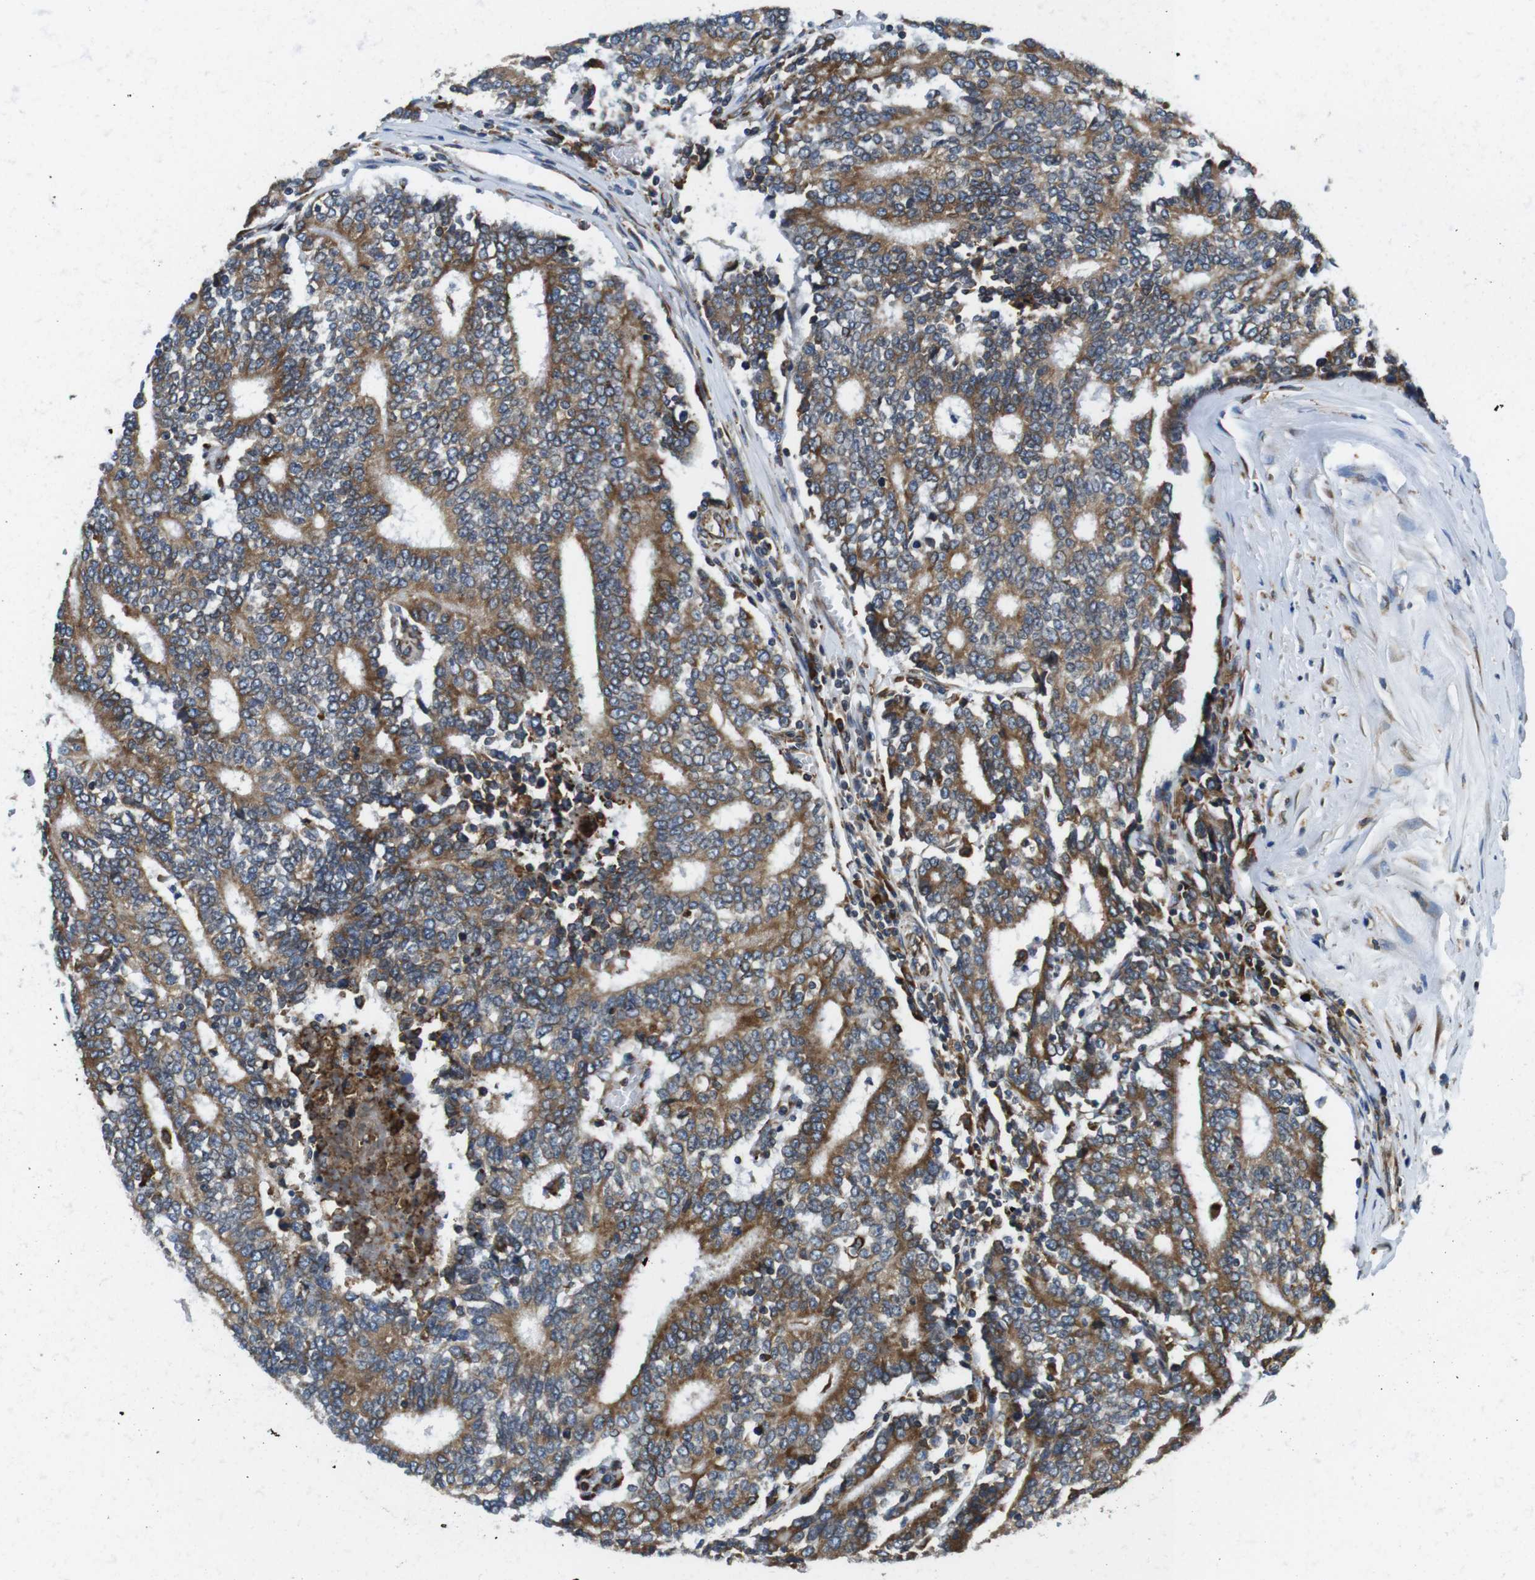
{"staining": {"intensity": "moderate", "quantity": ">75%", "location": "cytoplasmic/membranous"}, "tissue": "prostate cancer", "cell_type": "Tumor cells", "image_type": "cancer", "snomed": [{"axis": "morphology", "description": "Normal tissue, NOS"}, {"axis": "morphology", "description": "Adenocarcinoma, High grade"}, {"axis": "topography", "description": "Prostate"}, {"axis": "topography", "description": "Seminal veicle"}], "caption": "This is an image of immunohistochemistry (IHC) staining of prostate cancer (high-grade adenocarcinoma), which shows moderate positivity in the cytoplasmic/membranous of tumor cells.", "gene": "UGGT1", "patient": {"sex": "male", "age": 55}}